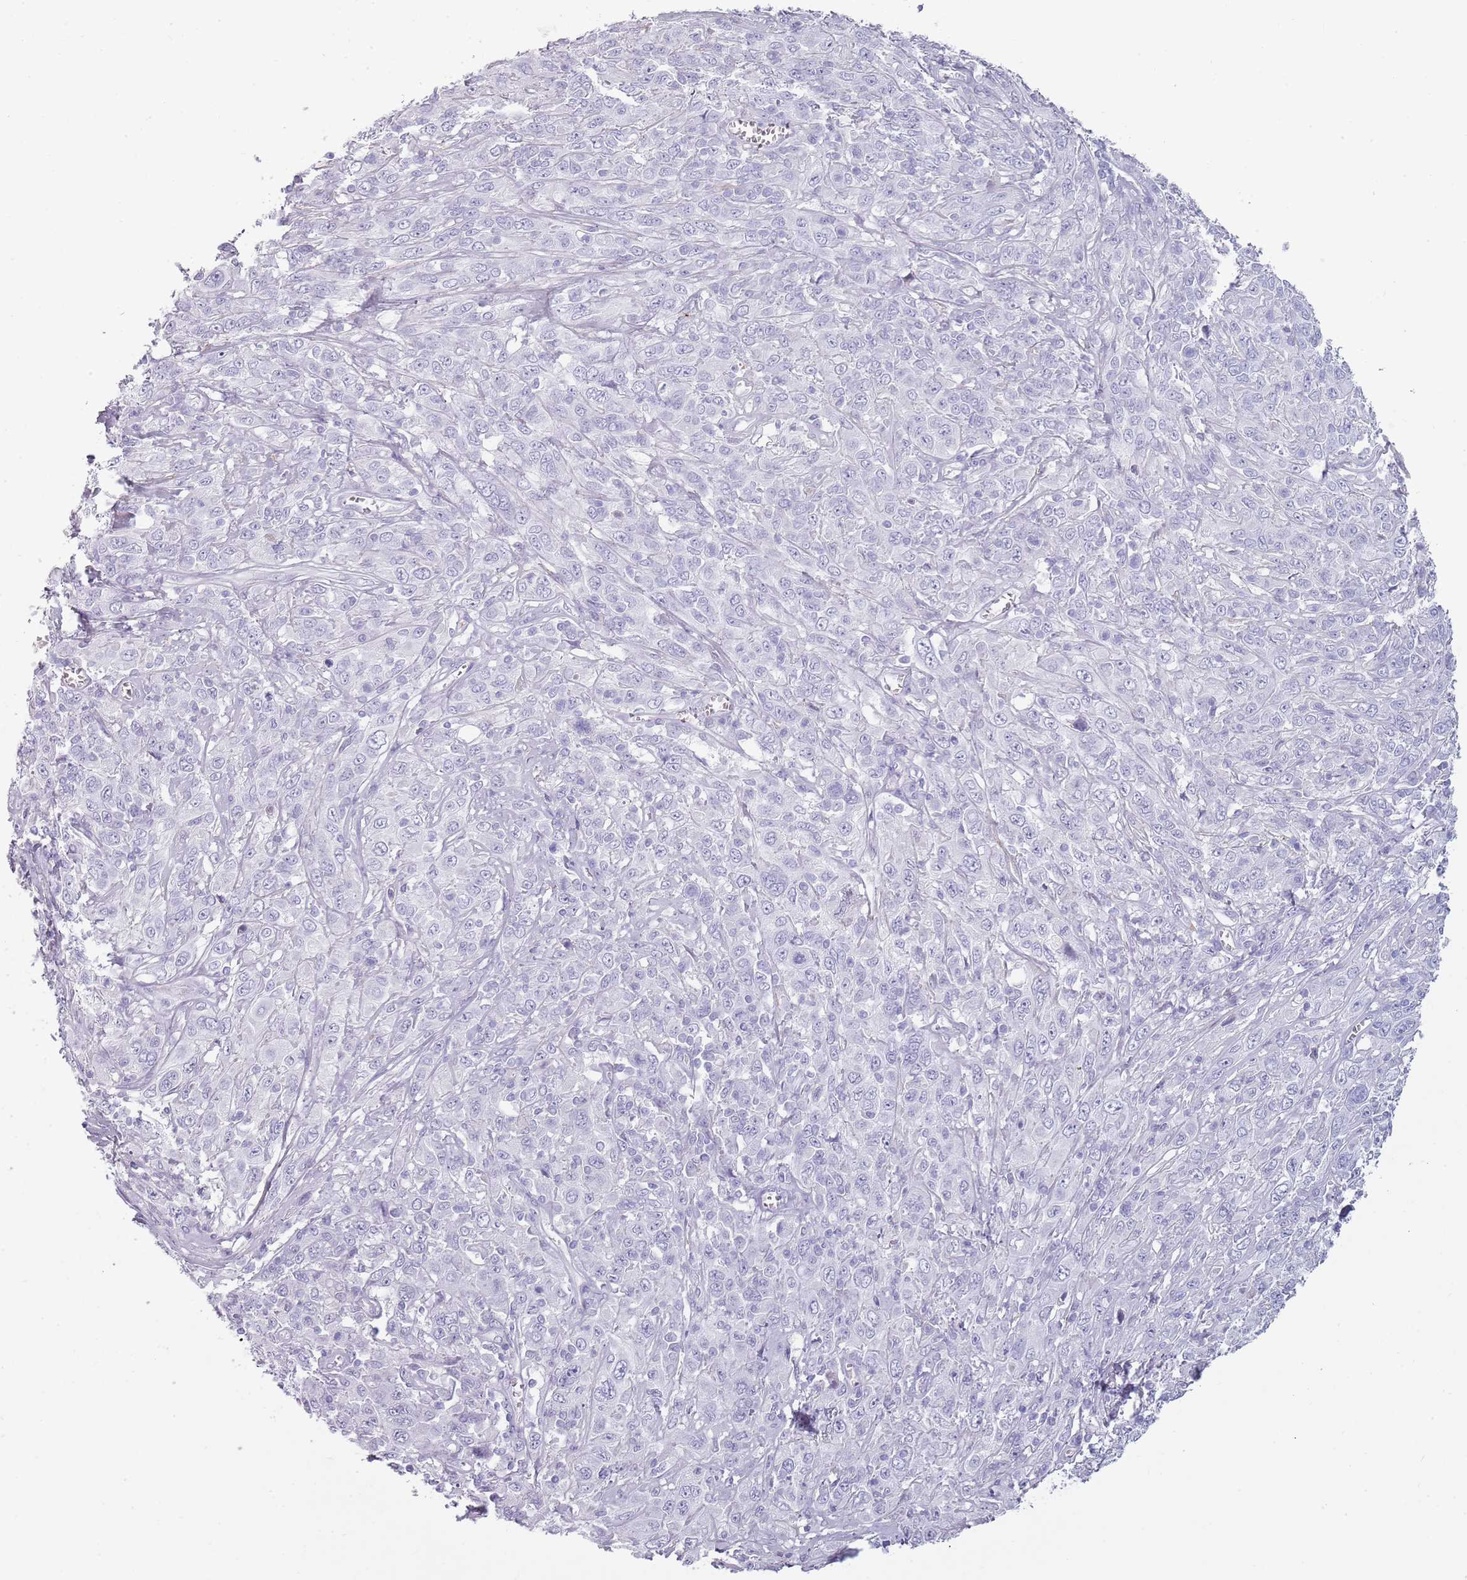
{"staining": {"intensity": "negative", "quantity": "none", "location": "none"}, "tissue": "cervical cancer", "cell_type": "Tumor cells", "image_type": "cancer", "snomed": [{"axis": "morphology", "description": "Squamous cell carcinoma, NOS"}, {"axis": "topography", "description": "Cervix"}], "caption": "Immunohistochemistry (IHC) image of human squamous cell carcinoma (cervical) stained for a protein (brown), which displays no expression in tumor cells. The staining is performed using DAB (3,3'-diaminobenzidine) brown chromogen with nuclei counter-stained in using hematoxylin.", "gene": "COLEC12", "patient": {"sex": "female", "age": 46}}